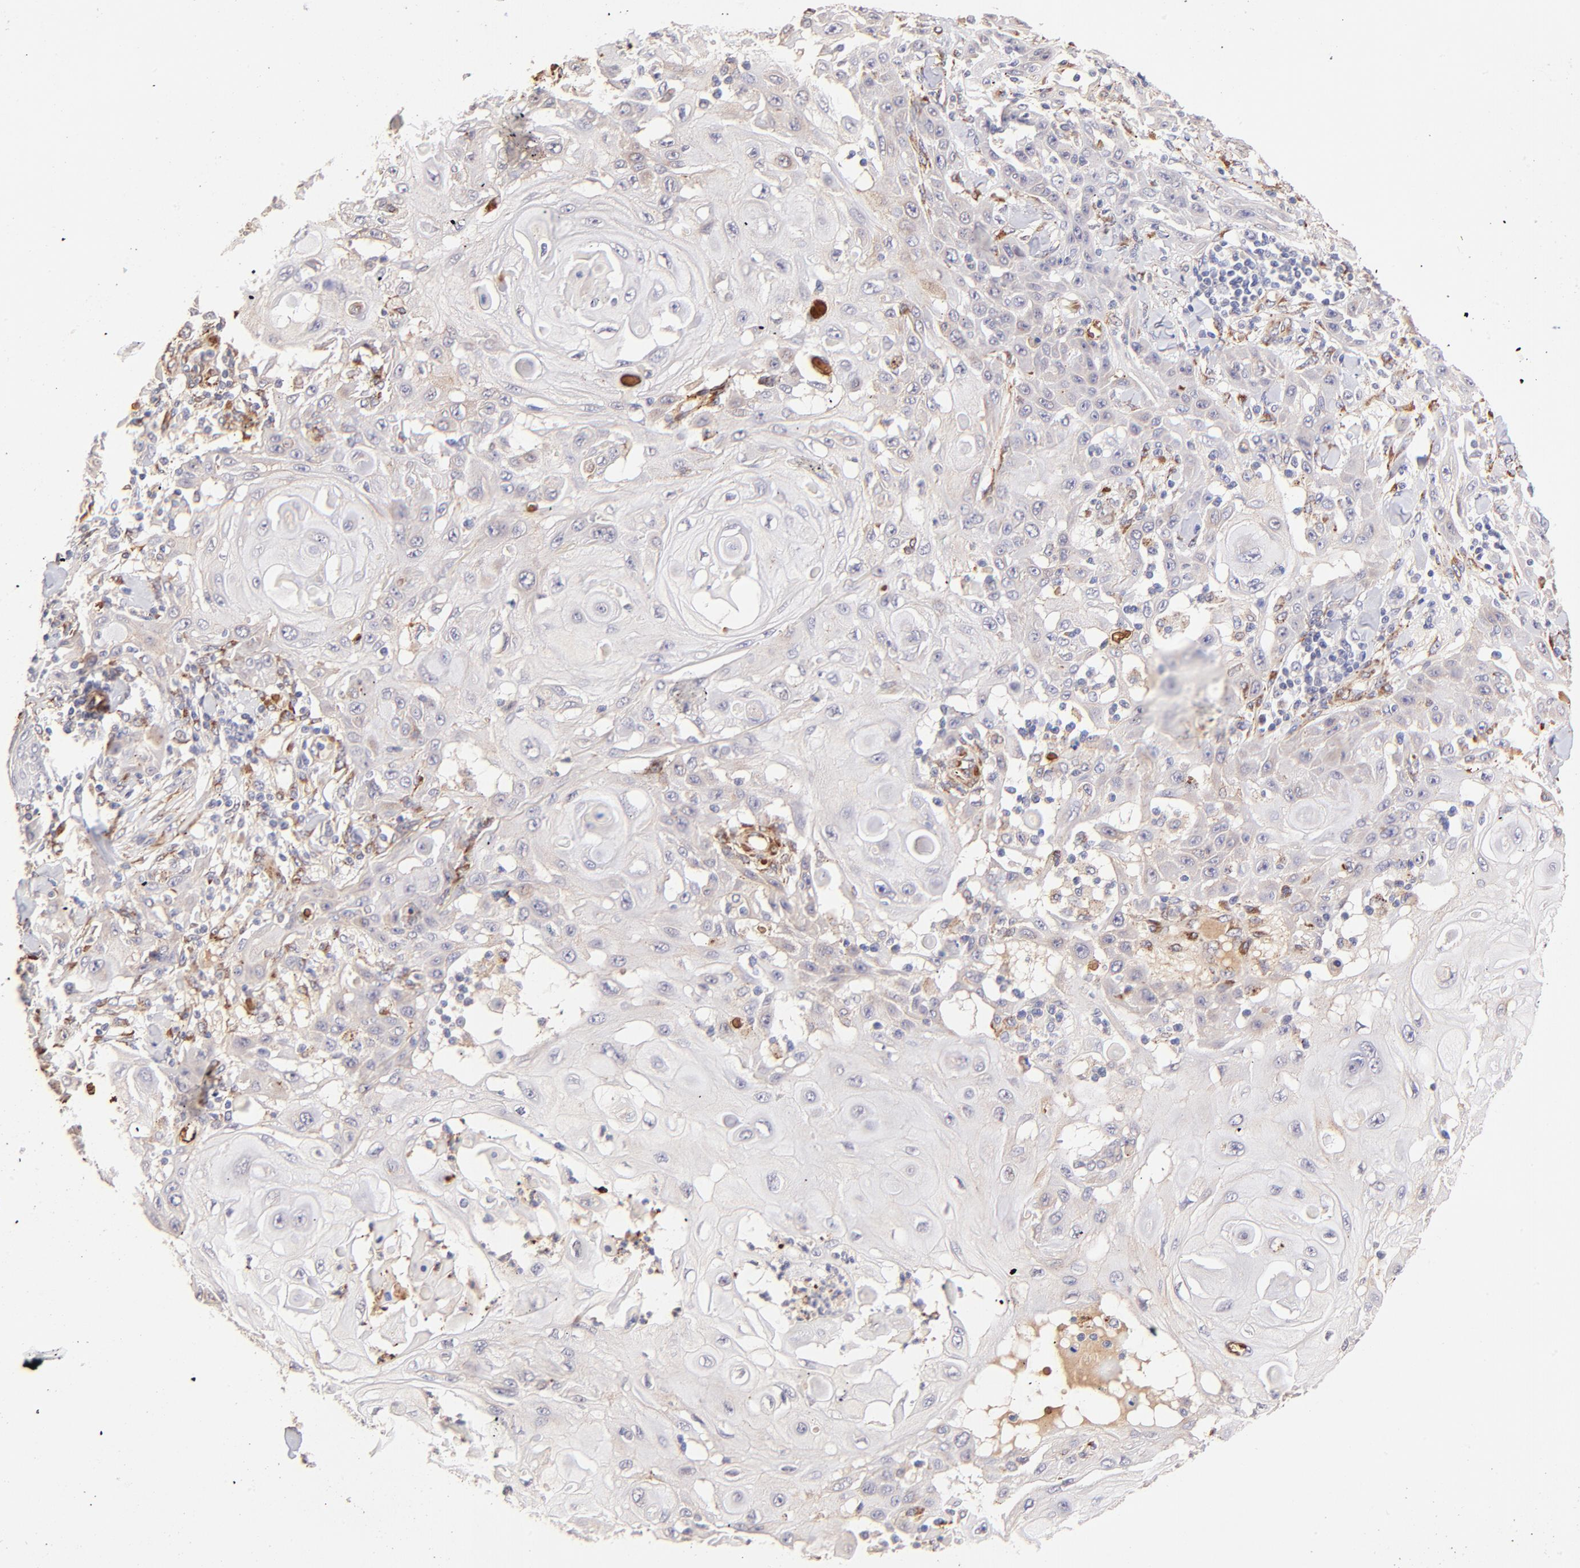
{"staining": {"intensity": "weak", "quantity": "<25%", "location": "cytoplasmic/membranous"}, "tissue": "skin cancer", "cell_type": "Tumor cells", "image_type": "cancer", "snomed": [{"axis": "morphology", "description": "Squamous cell carcinoma, NOS"}, {"axis": "topography", "description": "Skin"}], "caption": "Tumor cells are negative for protein expression in human skin squamous cell carcinoma.", "gene": "SPARC", "patient": {"sex": "male", "age": 24}}